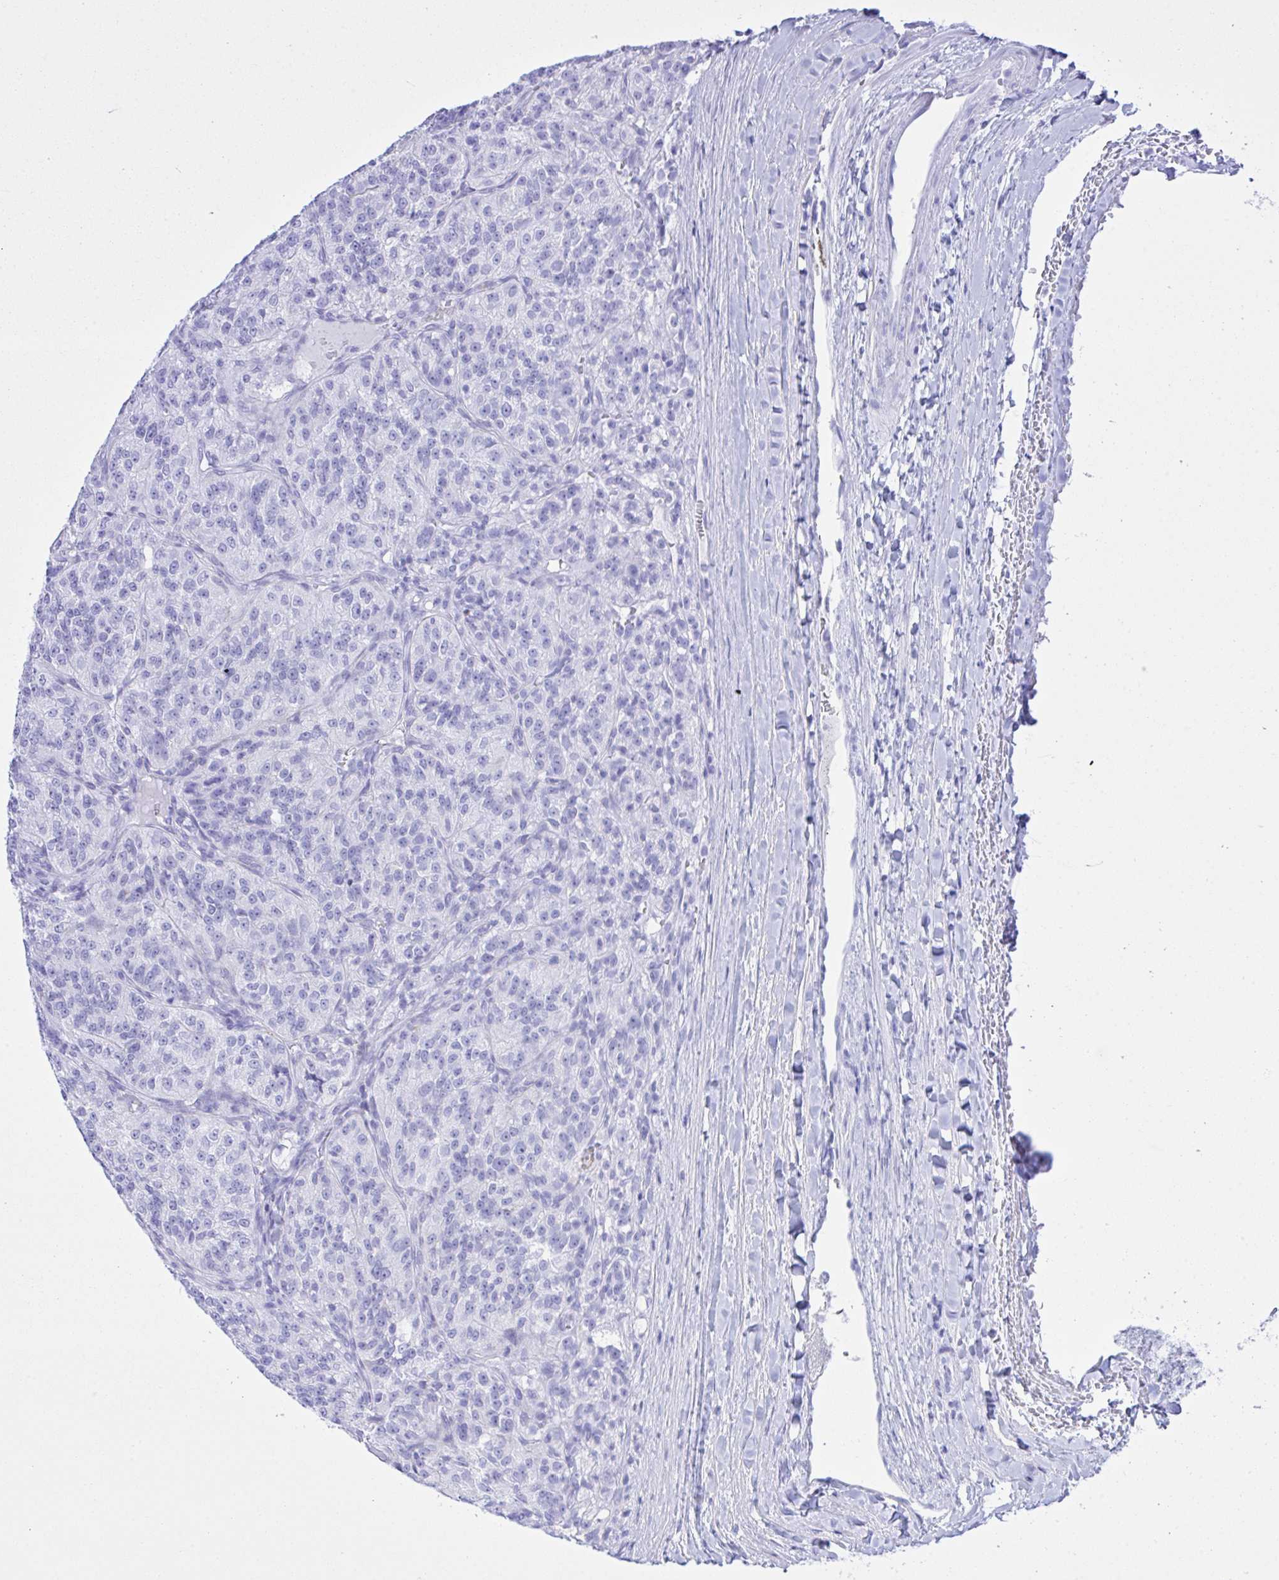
{"staining": {"intensity": "negative", "quantity": "none", "location": "none"}, "tissue": "renal cancer", "cell_type": "Tumor cells", "image_type": "cancer", "snomed": [{"axis": "morphology", "description": "Adenocarcinoma, NOS"}, {"axis": "topography", "description": "Kidney"}], "caption": "Tumor cells are negative for protein expression in human renal cancer.", "gene": "SELENOV", "patient": {"sex": "female", "age": 63}}